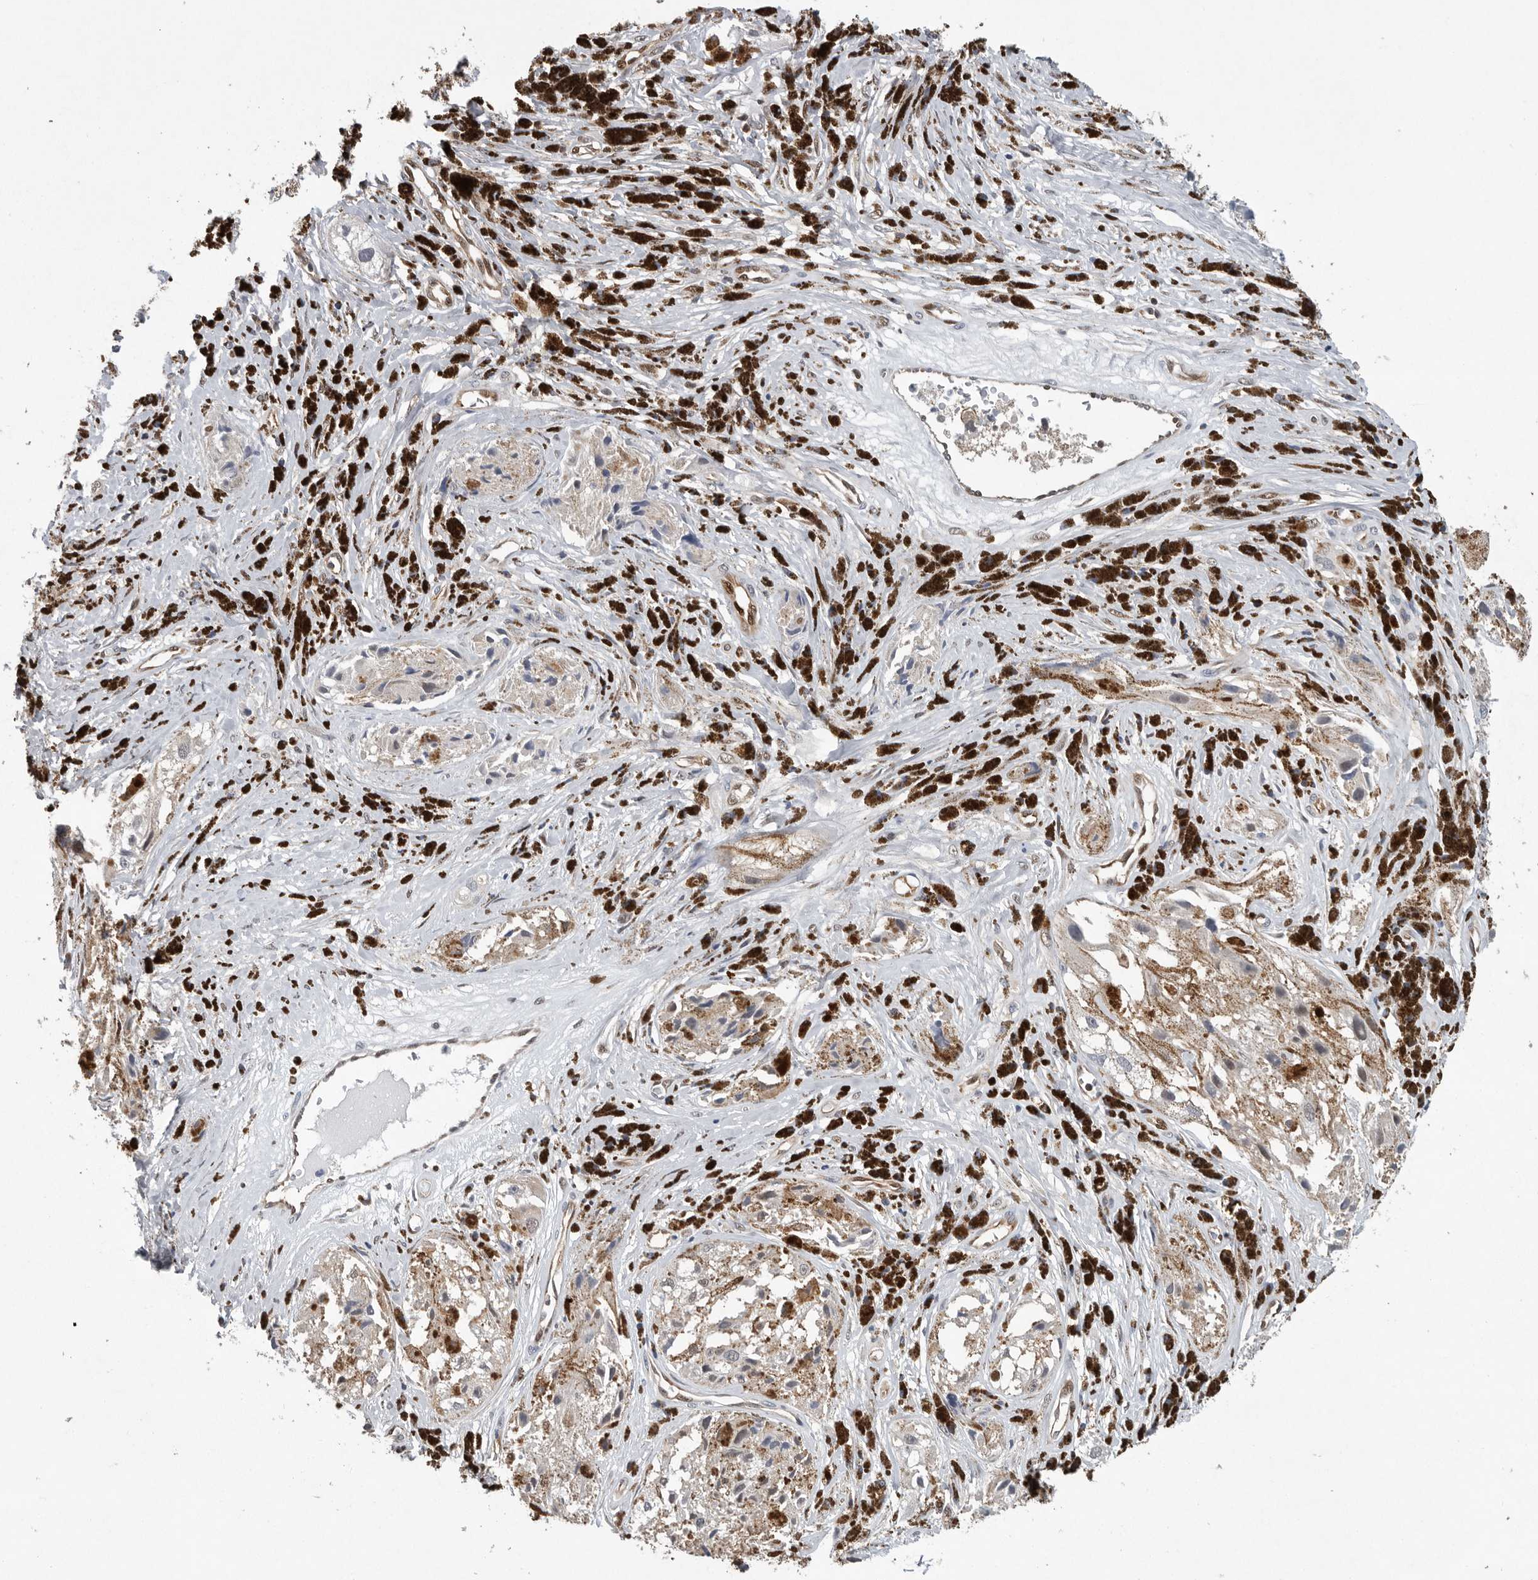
{"staining": {"intensity": "negative", "quantity": "none", "location": "none"}, "tissue": "melanoma", "cell_type": "Tumor cells", "image_type": "cancer", "snomed": [{"axis": "morphology", "description": "Malignant melanoma, NOS"}, {"axis": "topography", "description": "Skin"}], "caption": "This is an immunohistochemistry image of human malignant melanoma. There is no positivity in tumor cells.", "gene": "PDCD4", "patient": {"sex": "male", "age": 88}}